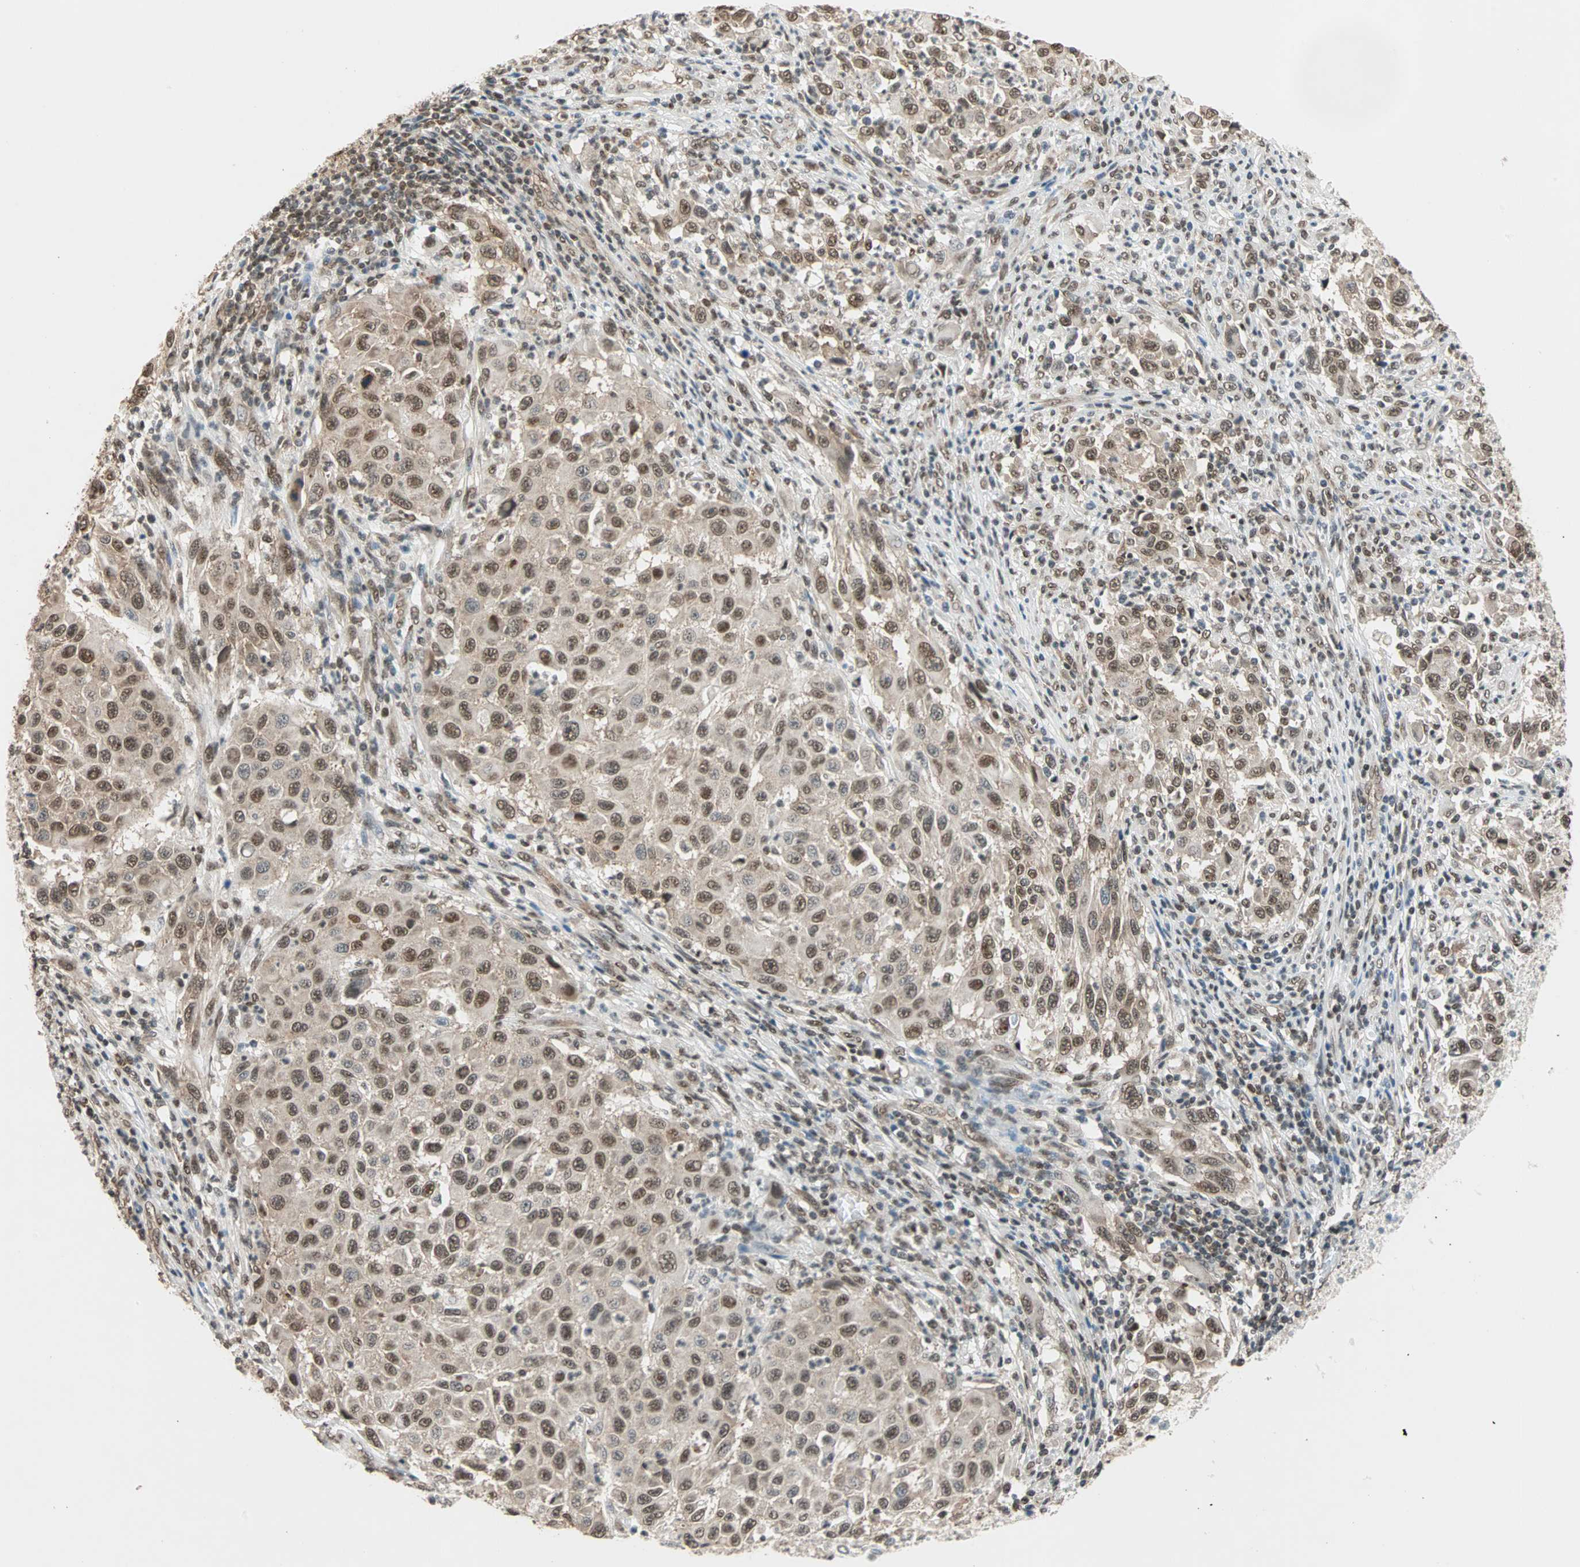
{"staining": {"intensity": "moderate", "quantity": ">75%", "location": "nuclear"}, "tissue": "melanoma", "cell_type": "Tumor cells", "image_type": "cancer", "snomed": [{"axis": "morphology", "description": "Malignant melanoma, Metastatic site"}, {"axis": "topography", "description": "Lymph node"}], "caption": "Immunohistochemical staining of melanoma demonstrates medium levels of moderate nuclear protein positivity in approximately >75% of tumor cells. Nuclei are stained in blue.", "gene": "DAZAP1", "patient": {"sex": "male", "age": 61}}